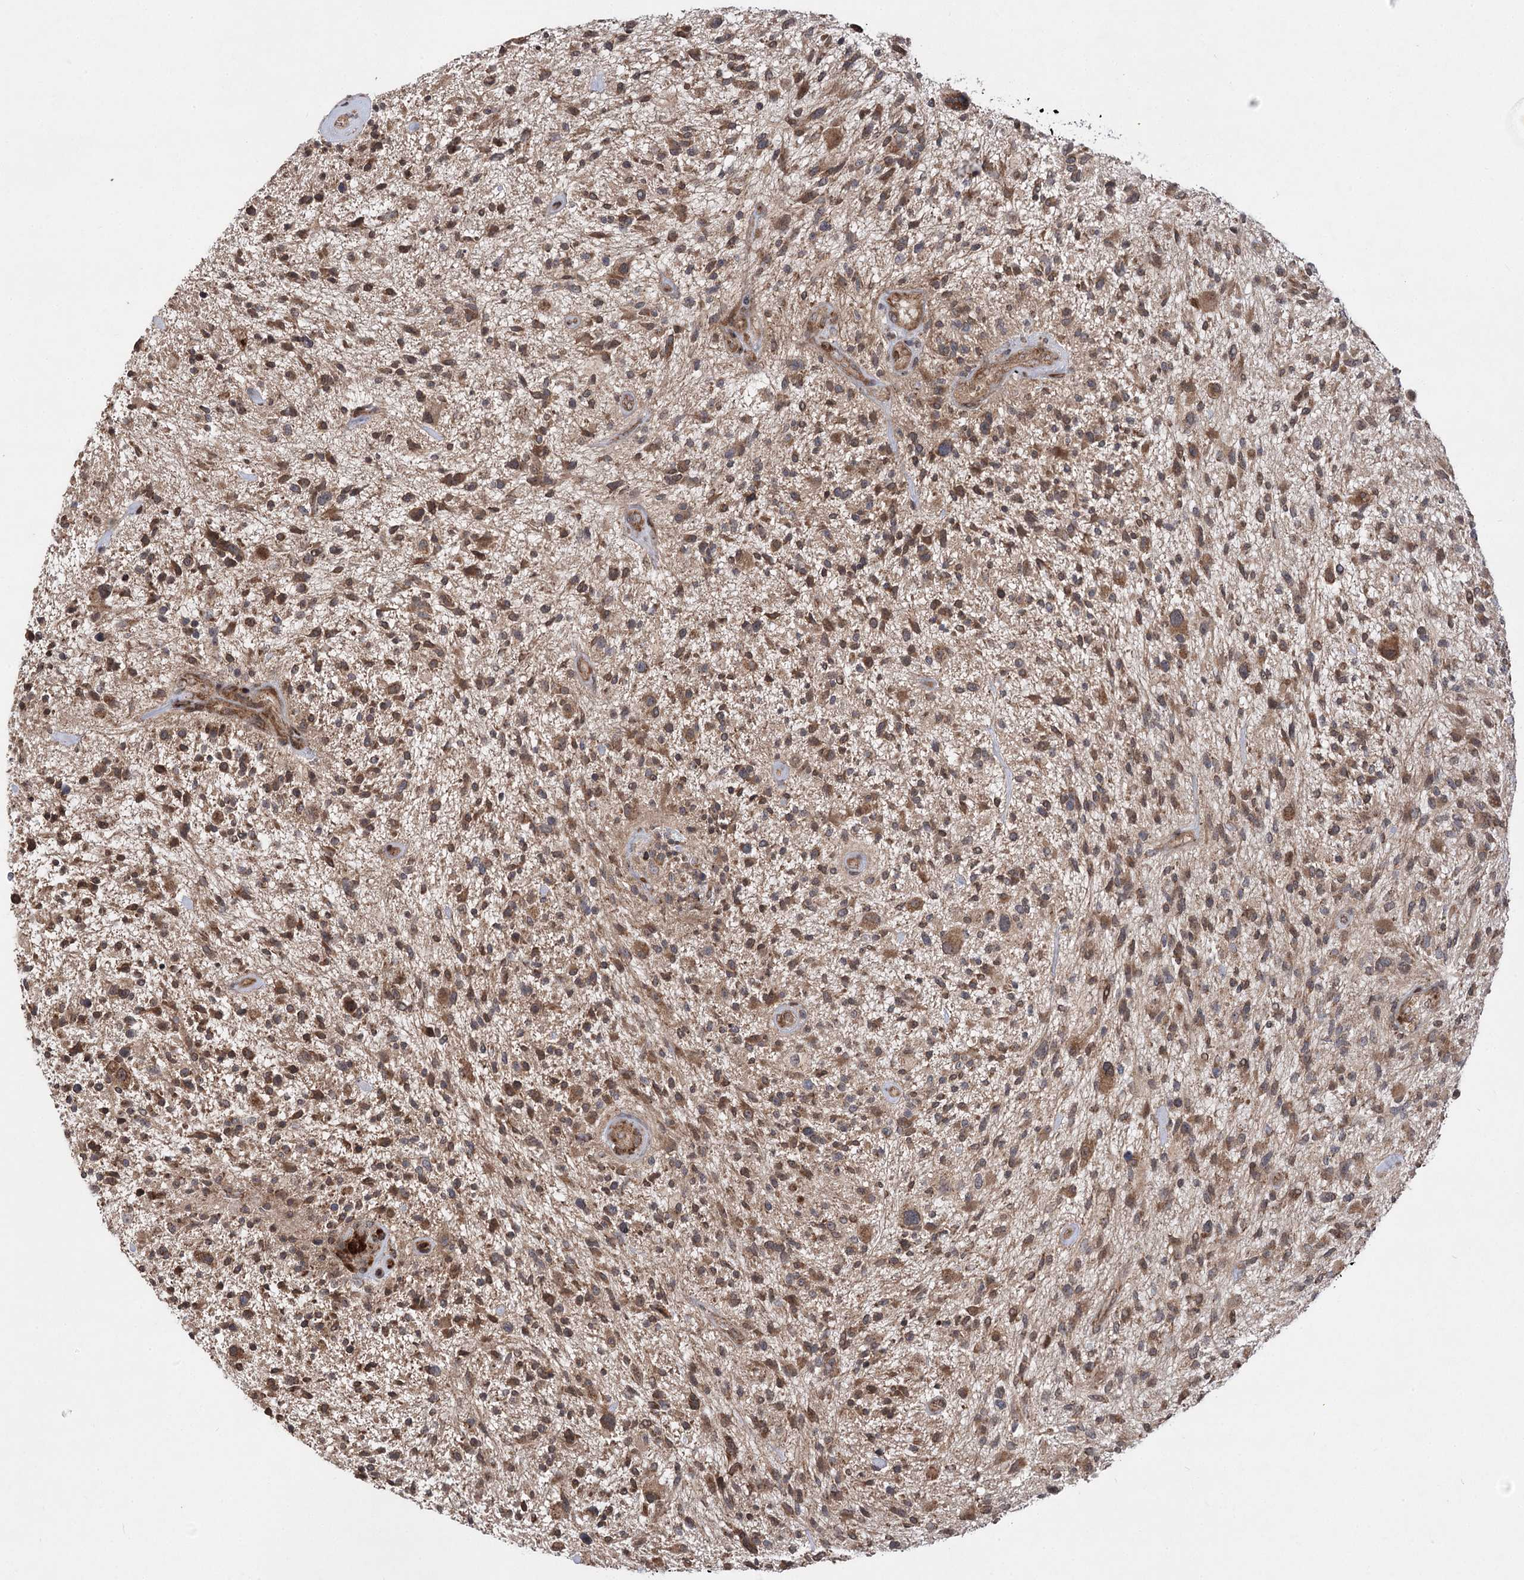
{"staining": {"intensity": "moderate", "quantity": ">75%", "location": "cytoplasmic/membranous"}, "tissue": "glioma", "cell_type": "Tumor cells", "image_type": "cancer", "snomed": [{"axis": "morphology", "description": "Glioma, malignant, High grade"}, {"axis": "topography", "description": "Brain"}], "caption": "Protein staining demonstrates moderate cytoplasmic/membranous expression in about >75% of tumor cells in malignant glioma (high-grade). (Stains: DAB in brown, nuclei in blue, Microscopy: brightfield microscopy at high magnification).", "gene": "TENM2", "patient": {"sex": "male", "age": 47}}